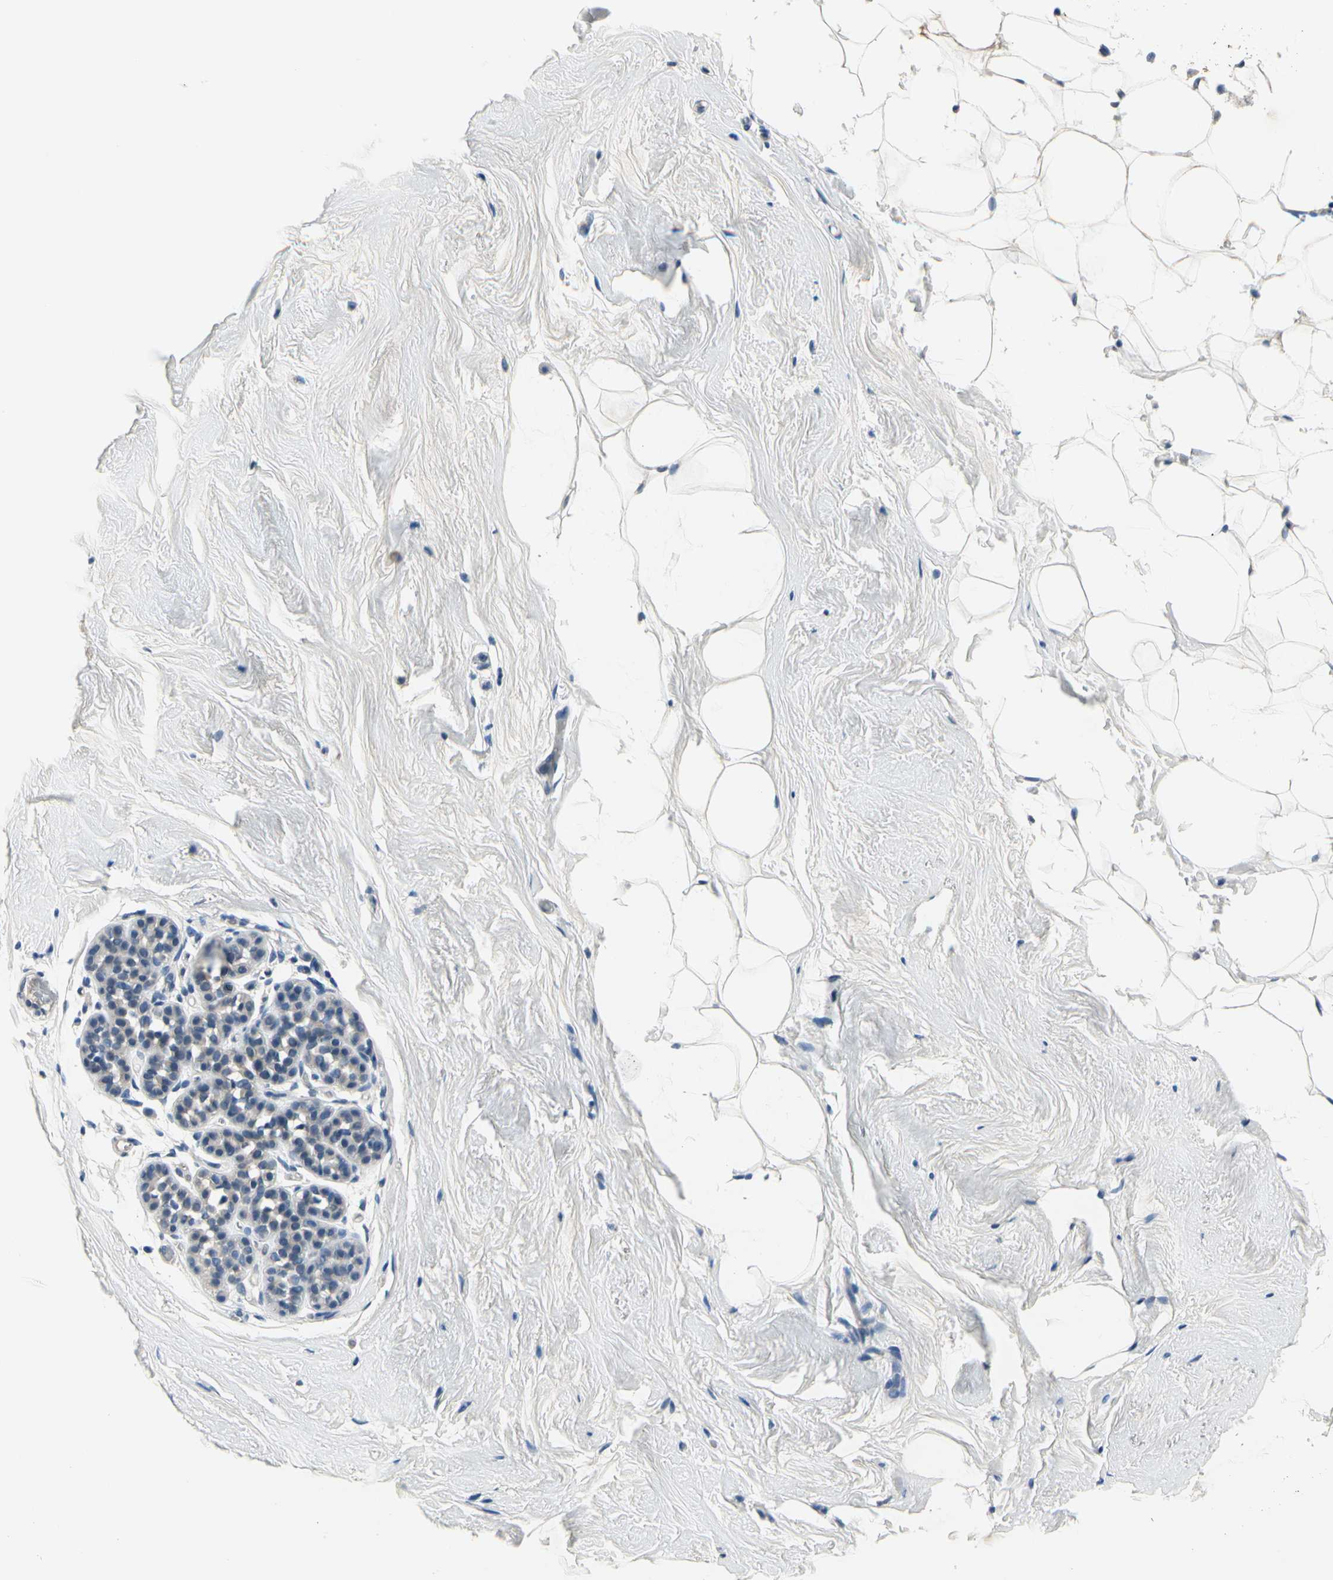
{"staining": {"intensity": "negative", "quantity": "none", "location": "none"}, "tissue": "breast", "cell_type": "Adipocytes", "image_type": "normal", "snomed": [{"axis": "morphology", "description": "Normal tissue, NOS"}, {"axis": "topography", "description": "Breast"}], "caption": "A high-resolution photomicrograph shows IHC staining of normal breast, which demonstrates no significant expression in adipocytes.", "gene": "SELENOK", "patient": {"sex": "female", "age": 75}}